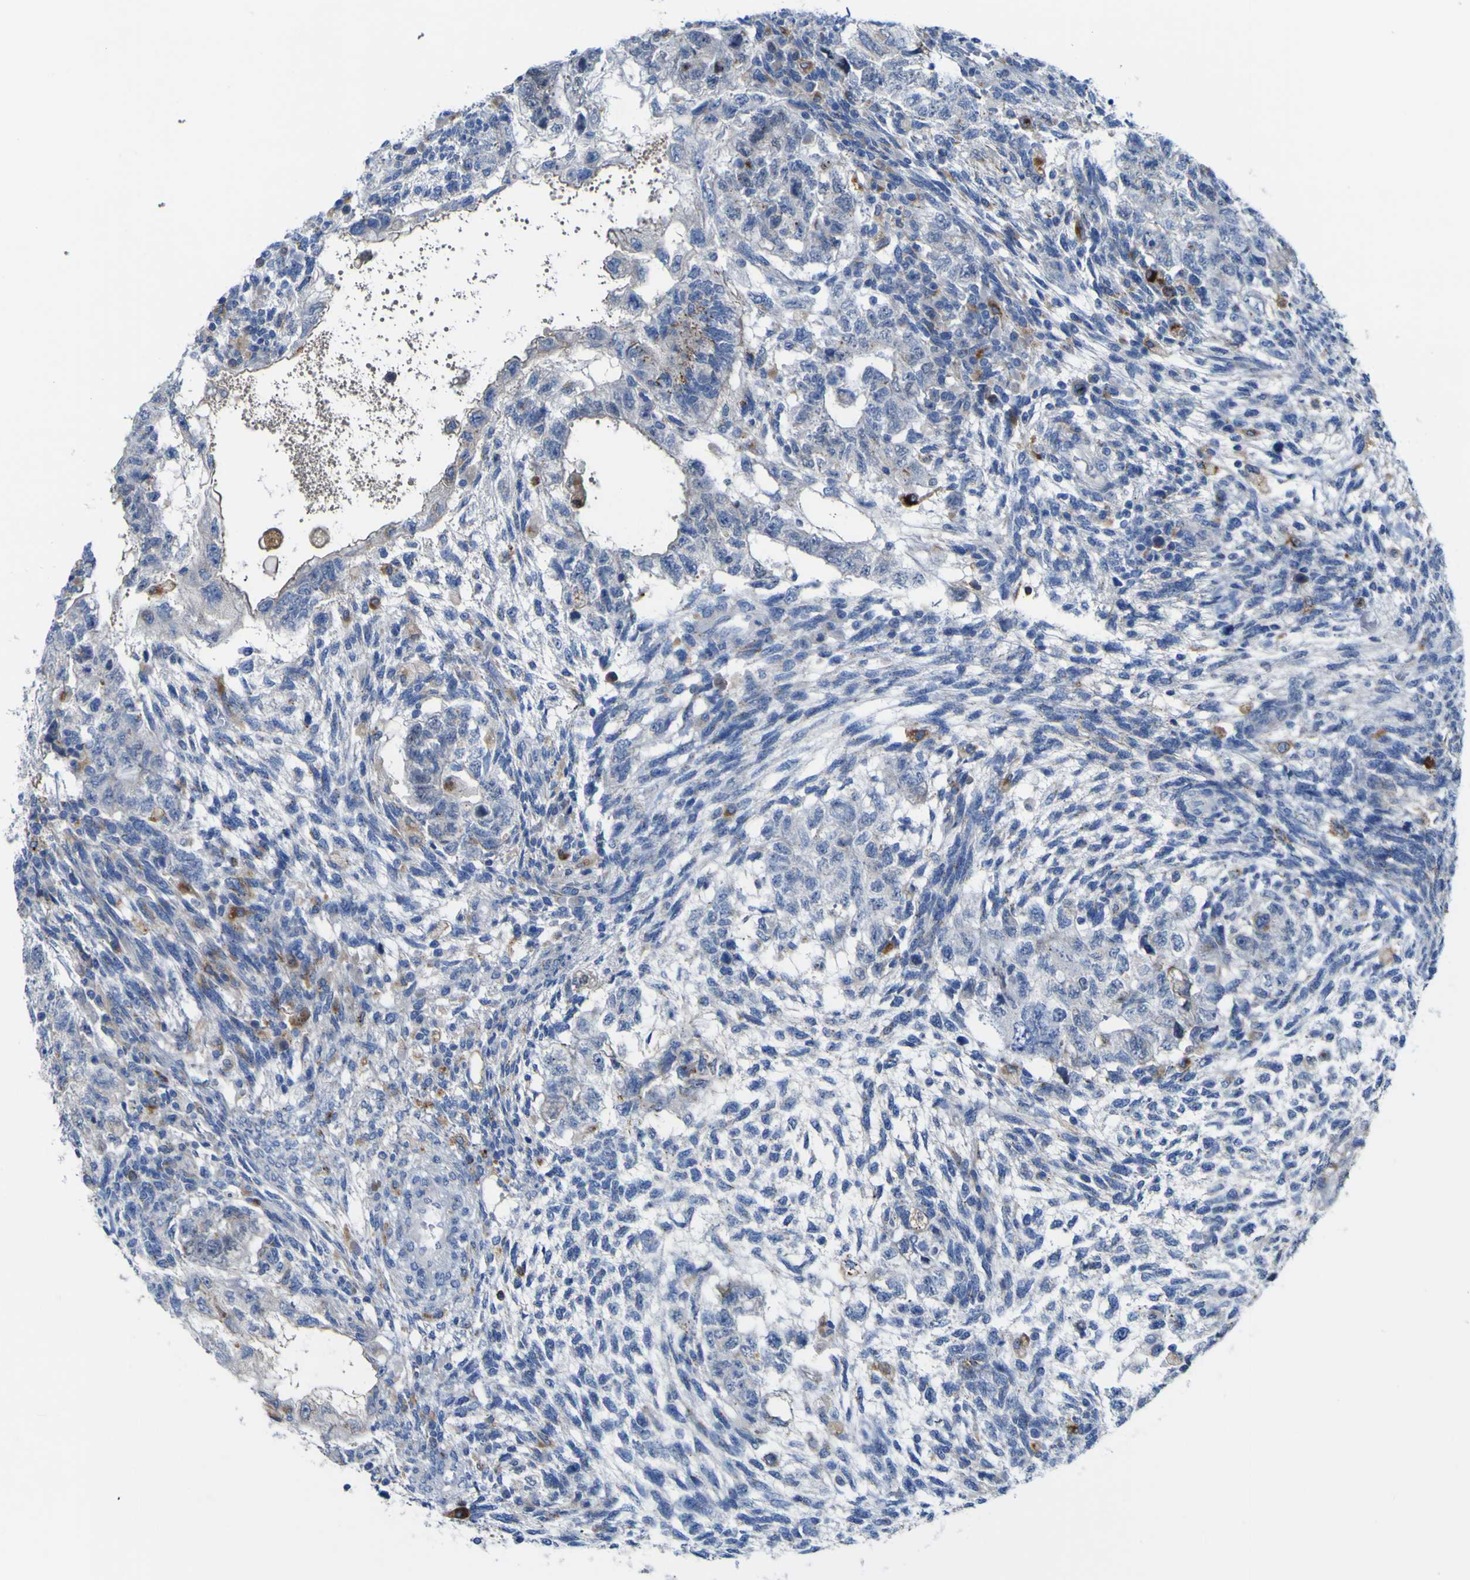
{"staining": {"intensity": "negative", "quantity": "none", "location": "none"}, "tissue": "testis cancer", "cell_type": "Tumor cells", "image_type": "cancer", "snomed": [{"axis": "morphology", "description": "Normal tissue, NOS"}, {"axis": "morphology", "description": "Carcinoma, Embryonal, NOS"}, {"axis": "topography", "description": "Testis"}], "caption": "Tumor cells show no significant staining in testis embryonal carcinoma.", "gene": "PTPRF", "patient": {"sex": "male", "age": 36}}